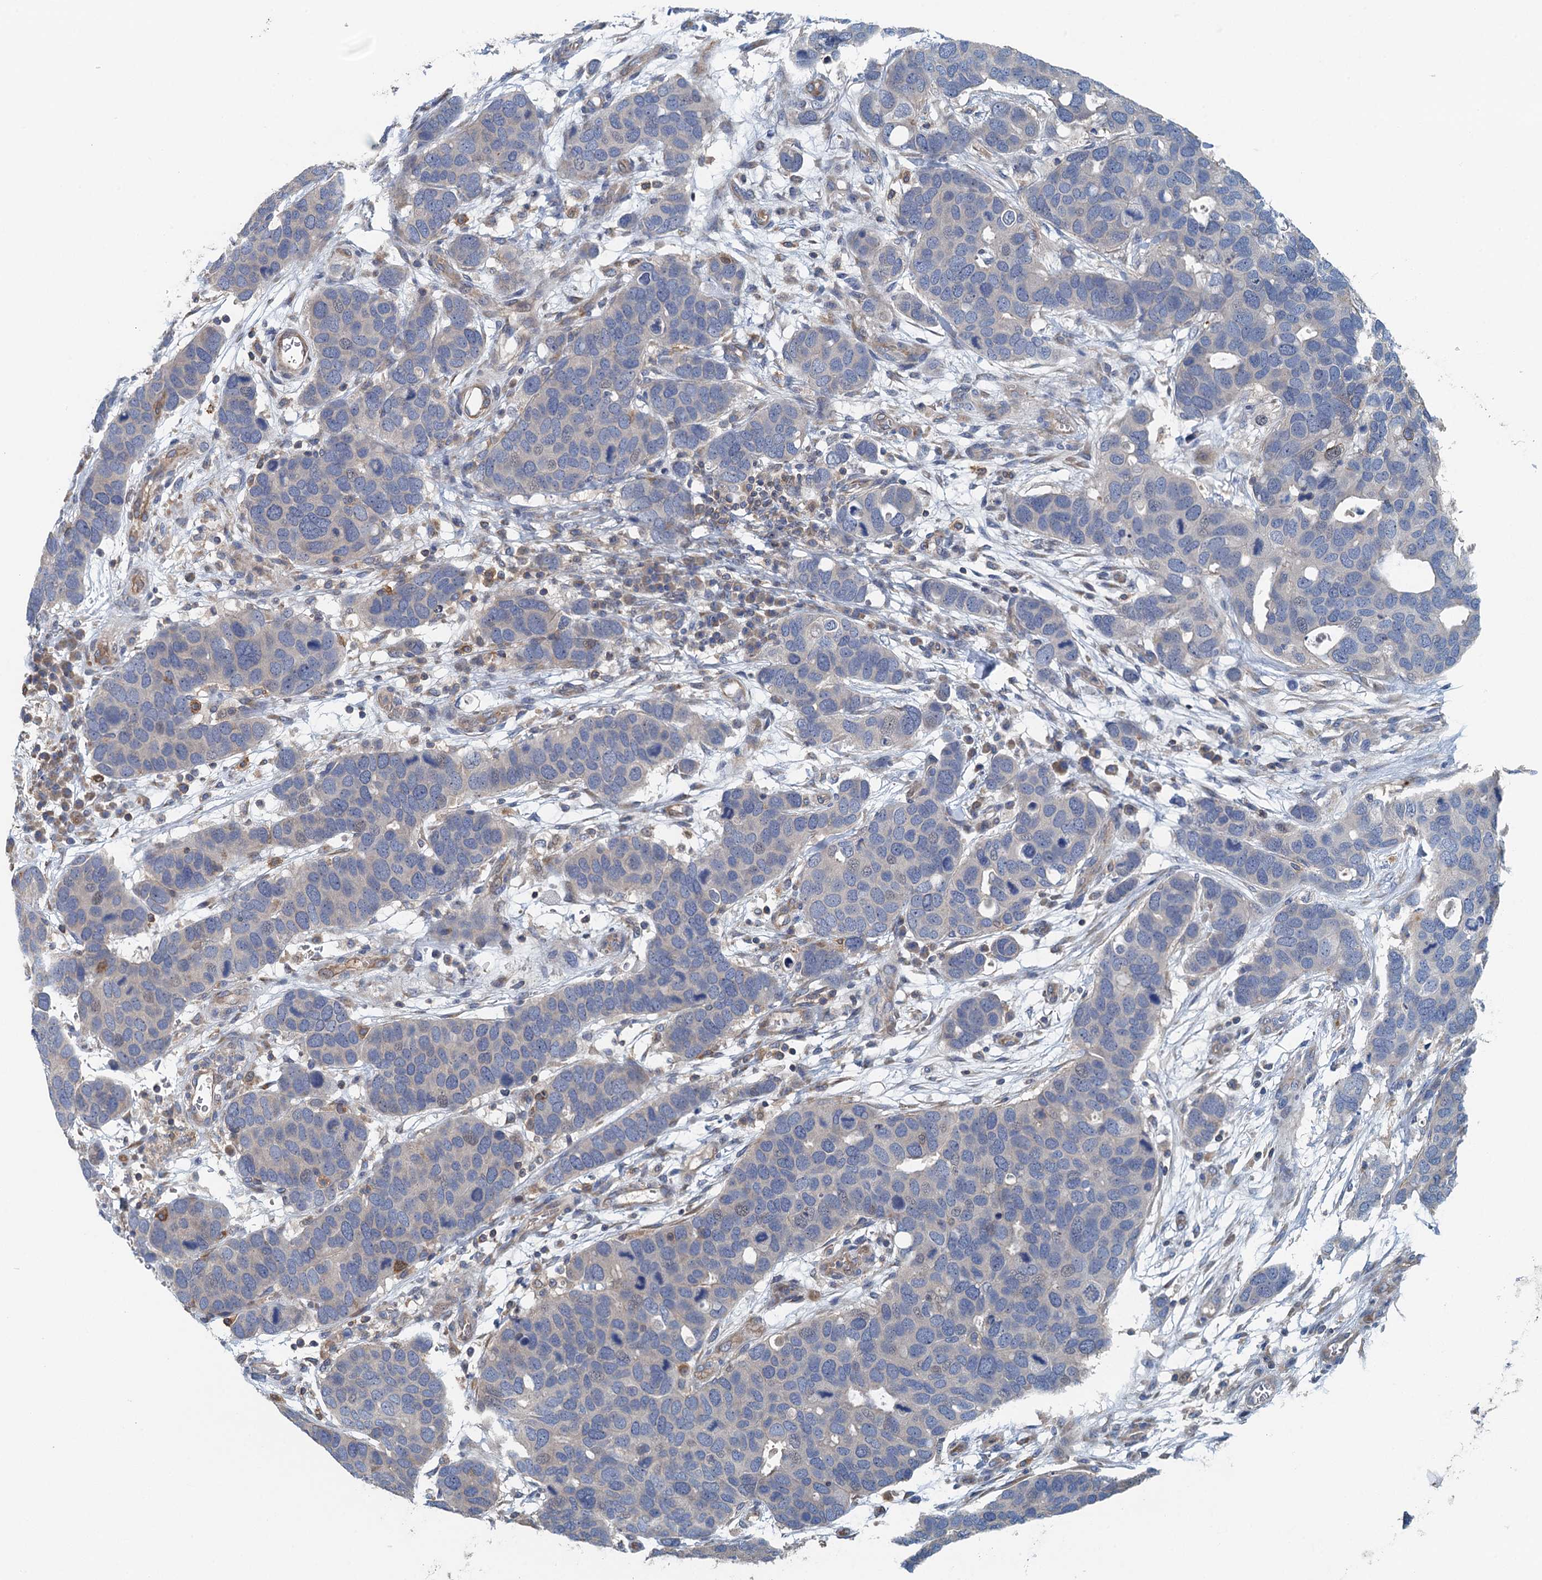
{"staining": {"intensity": "negative", "quantity": "none", "location": "none"}, "tissue": "breast cancer", "cell_type": "Tumor cells", "image_type": "cancer", "snomed": [{"axis": "morphology", "description": "Duct carcinoma"}, {"axis": "topography", "description": "Breast"}], "caption": "Micrograph shows no significant protein expression in tumor cells of breast invasive ductal carcinoma. The staining was performed using DAB (3,3'-diaminobenzidine) to visualize the protein expression in brown, while the nuclei were stained in blue with hematoxylin (Magnification: 20x).", "gene": "PPP1R14D", "patient": {"sex": "female", "age": 83}}